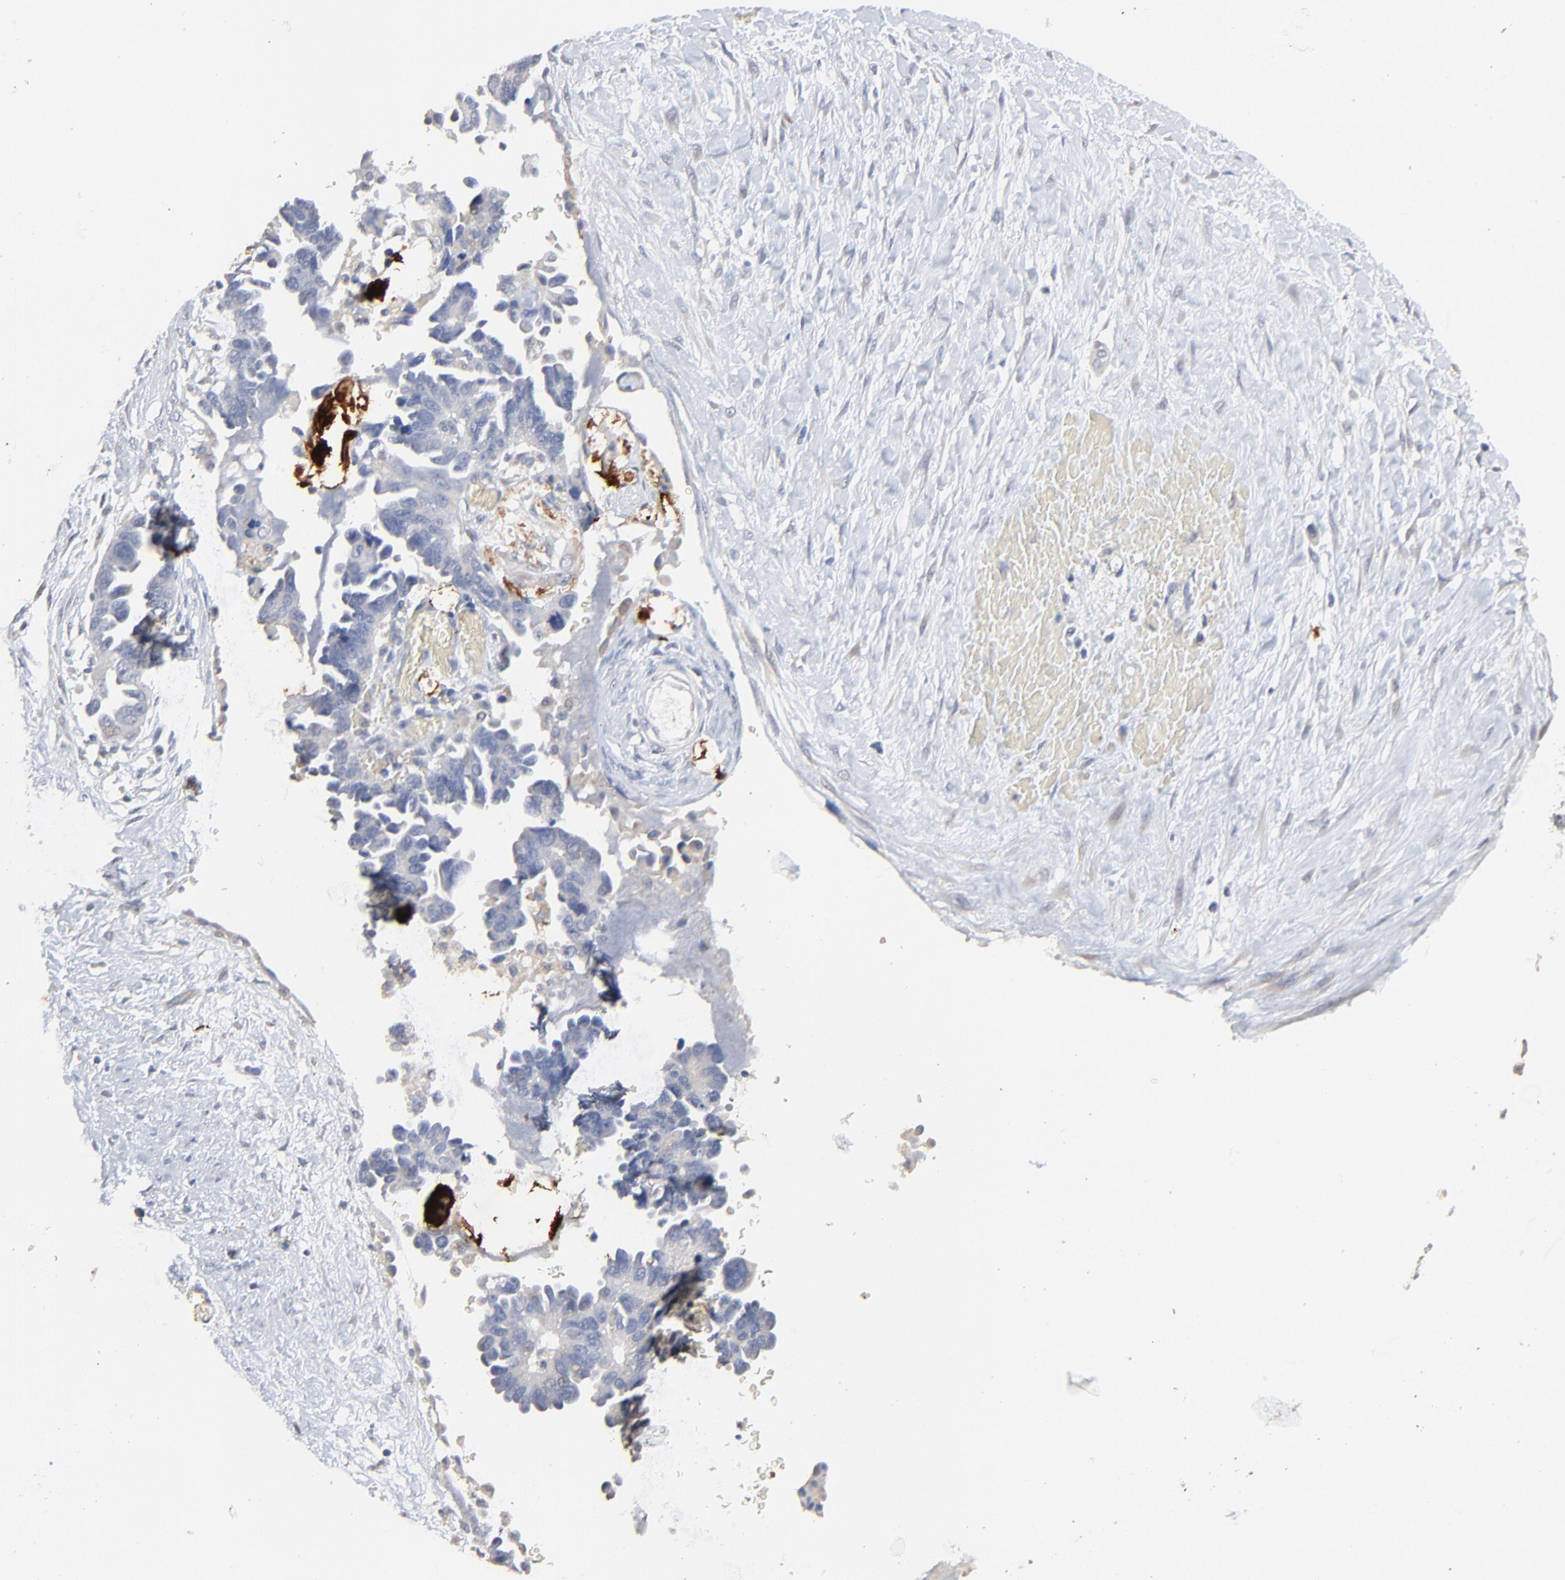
{"staining": {"intensity": "negative", "quantity": "none", "location": "none"}, "tissue": "ovarian cancer", "cell_type": "Tumor cells", "image_type": "cancer", "snomed": [{"axis": "morphology", "description": "Cystadenocarcinoma, serous, NOS"}, {"axis": "topography", "description": "Ovary"}], "caption": "Protein analysis of ovarian serous cystadenocarcinoma shows no significant positivity in tumor cells.", "gene": "FANCB", "patient": {"sex": "female", "age": 63}}